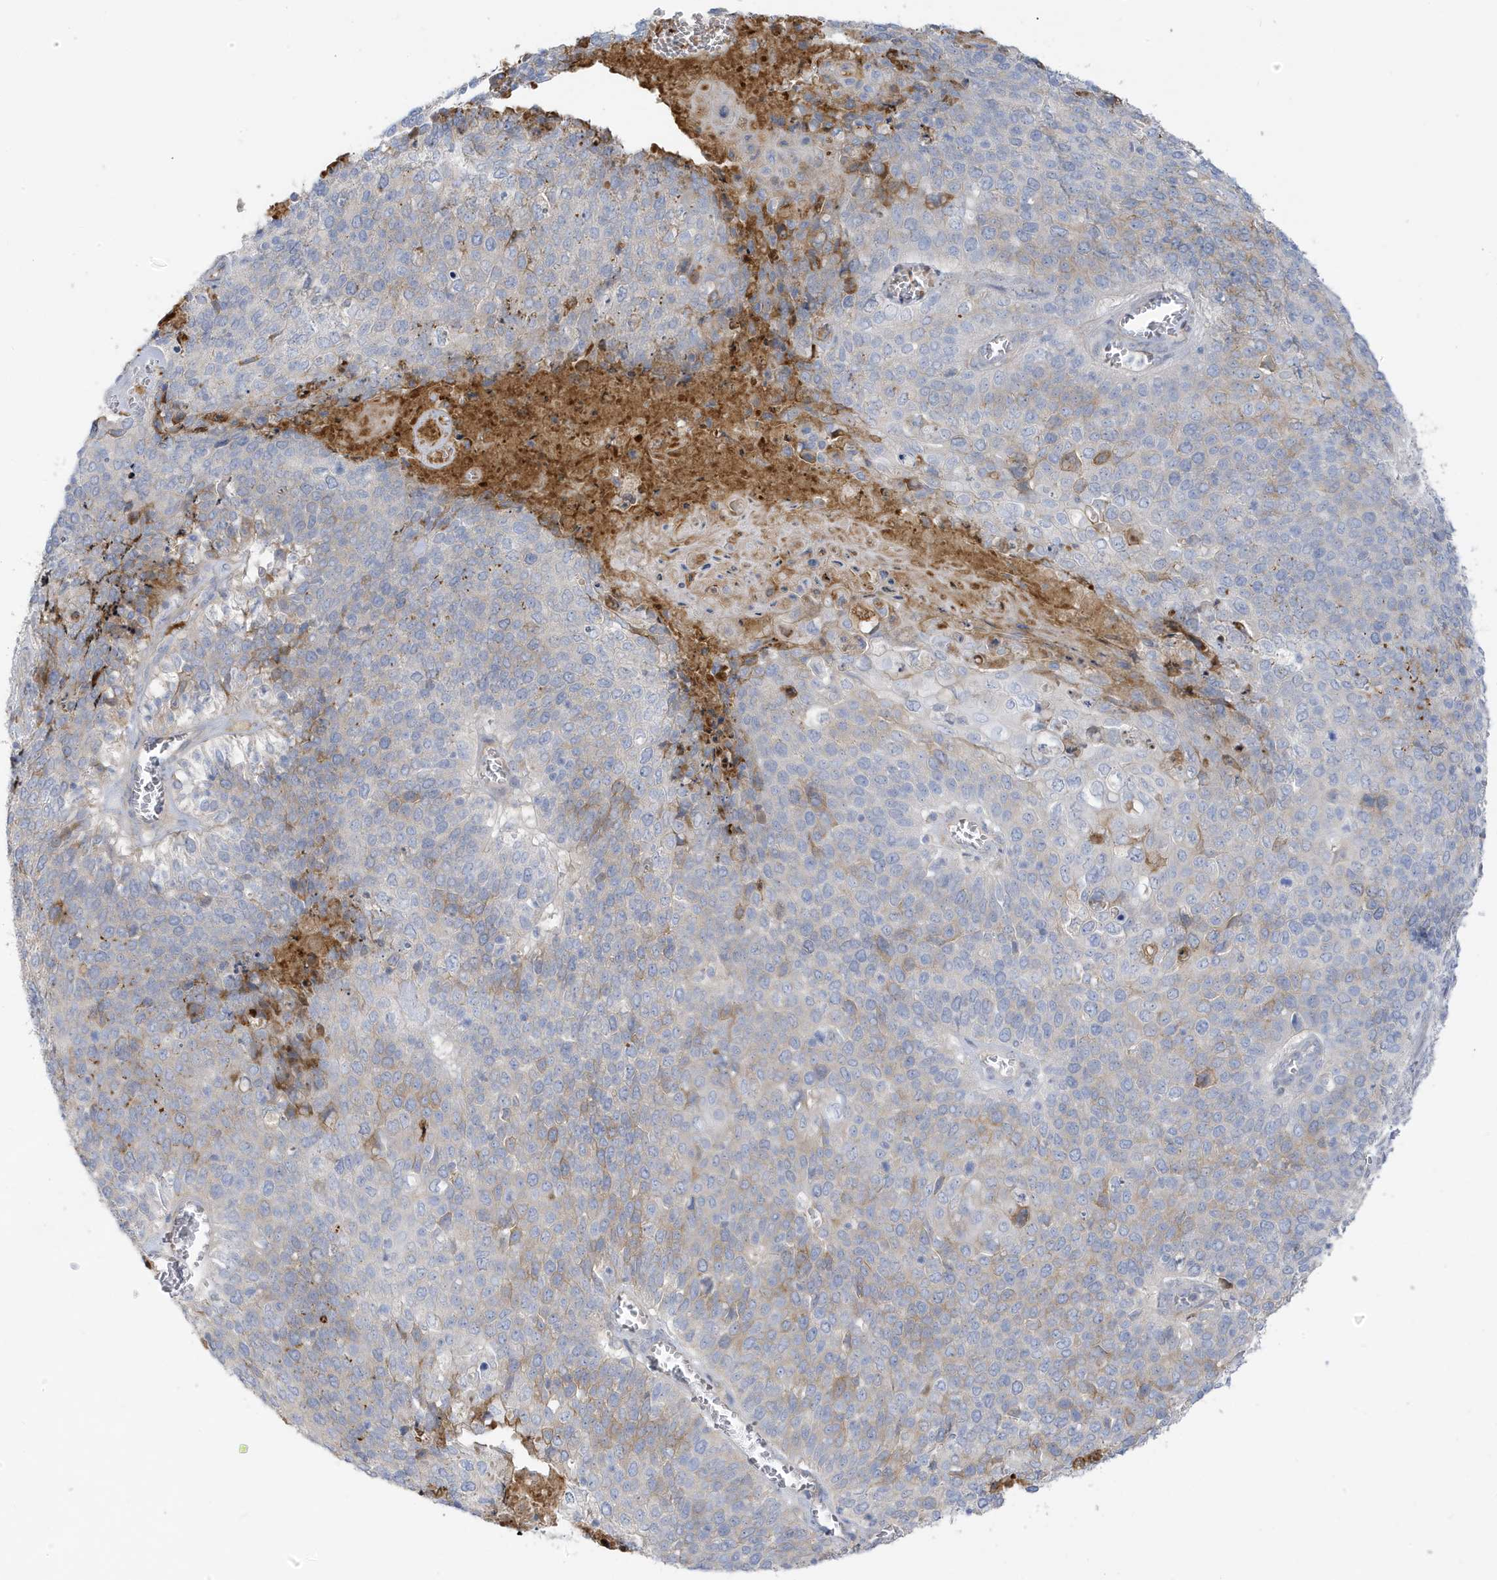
{"staining": {"intensity": "weak", "quantity": "<25%", "location": "cytoplasmic/membranous"}, "tissue": "cervical cancer", "cell_type": "Tumor cells", "image_type": "cancer", "snomed": [{"axis": "morphology", "description": "Squamous cell carcinoma, NOS"}, {"axis": "topography", "description": "Cervix"}], "caption": "IHC photomicrograph of neoplastic tissue: human cervical cancer (squamous cell carcinoma) stained with DAB demonstrates no significant protein staining in tumor cells.", "gene": "ATP13A5", "patient": {"sex": "female", "age": 39}}